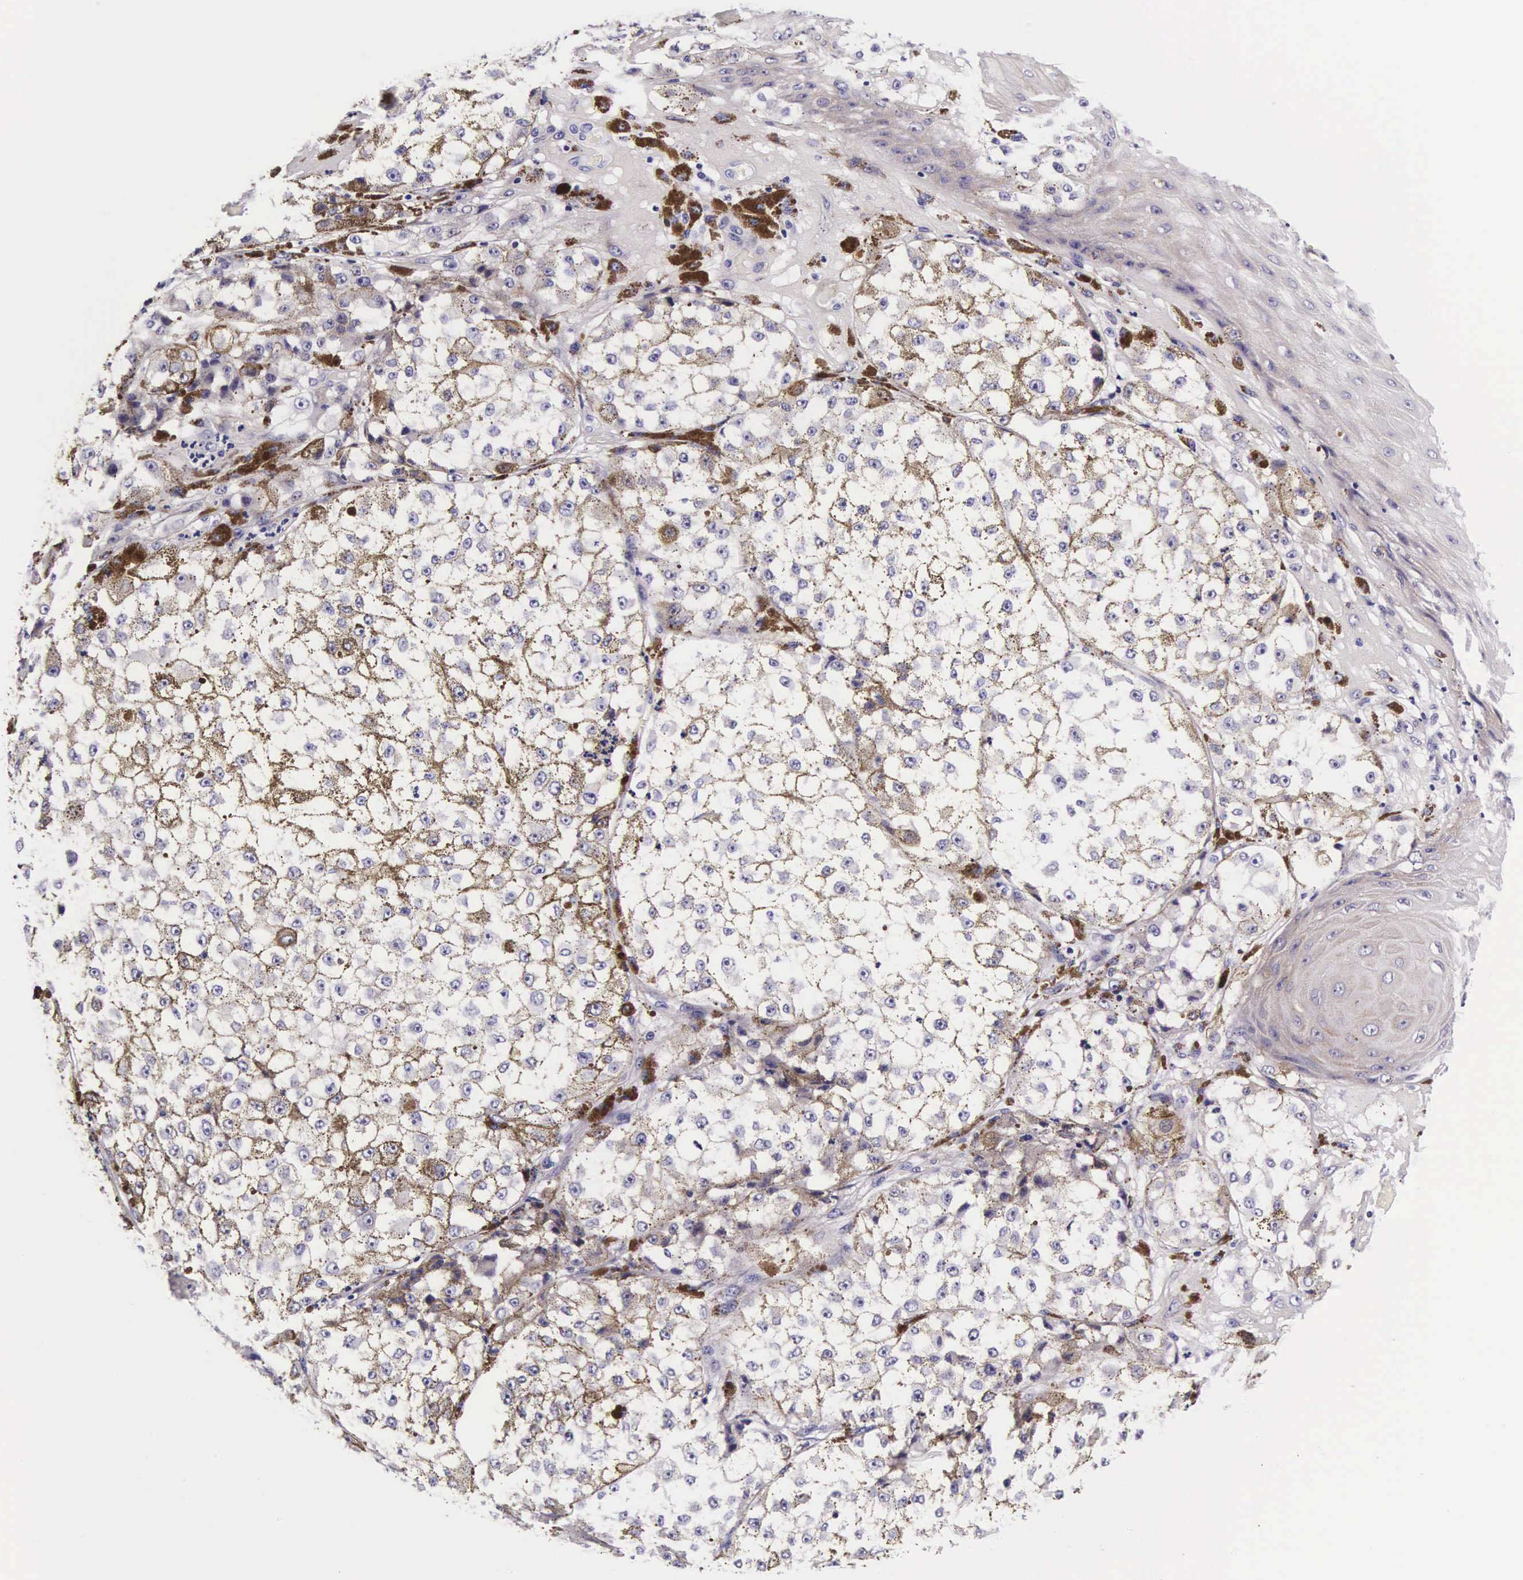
{"staining": {"intensity": "negative", "quantity": "none", "location": "none"}, "tissue": "melanoma", "cell_type": "Tumor cells", "image_type": "cancer", "snomed": [{"axis": "morphology", "description": "Malignant melanoma, NOS"}, {"axis": "topography", "description": "Skin"}], "caption": "IHC image of neoplastic tissue: human melanoma stained with DAB (3,3'-diaminobenzidine) reveals no significant protein staining in tumor cells.", "gene": "UPRT", "patient": {"sex": "male", "age": 67}}